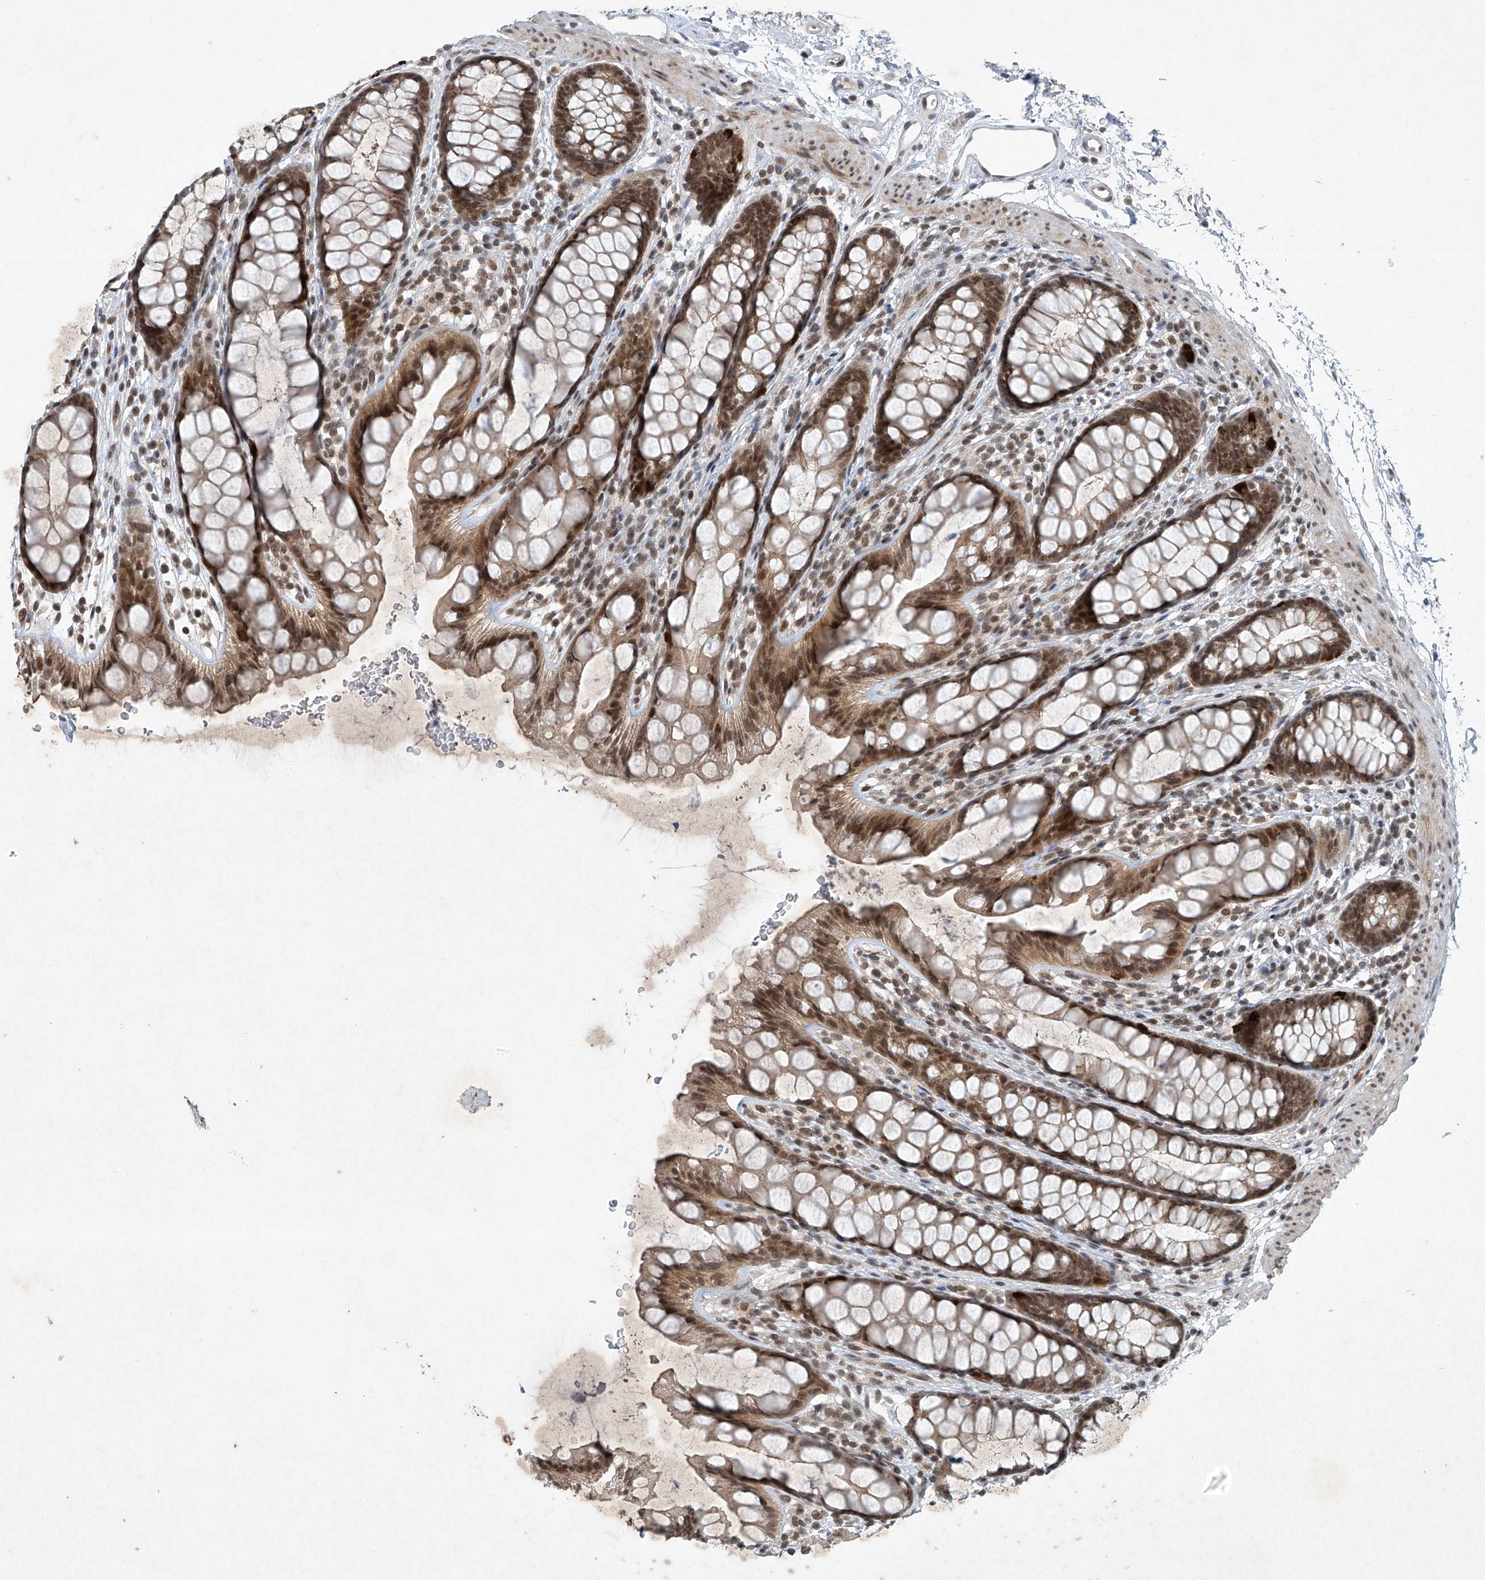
{"staining": {"intensity": "moderate", "quantity": ">75%", "location": "cytoplasmic/membranous,nuclear"}, "tissue": "rectum", "cell_type": "Glandular cells", "image_type": "normal", "snomed": [{"axis": "morphology", "description": "Normal tissue, NOS"}, {"axis": "topography", "description": "Rectum"}], "caption": "This histopathology image shows immunohistochemistry staining of normal rectum, with medium moderate cytoplasmic/membranous,nuclear positivity in about >75% of glandular cells.", "gene": "TAF8", "patient": {"sex": "female", "age": 65}}